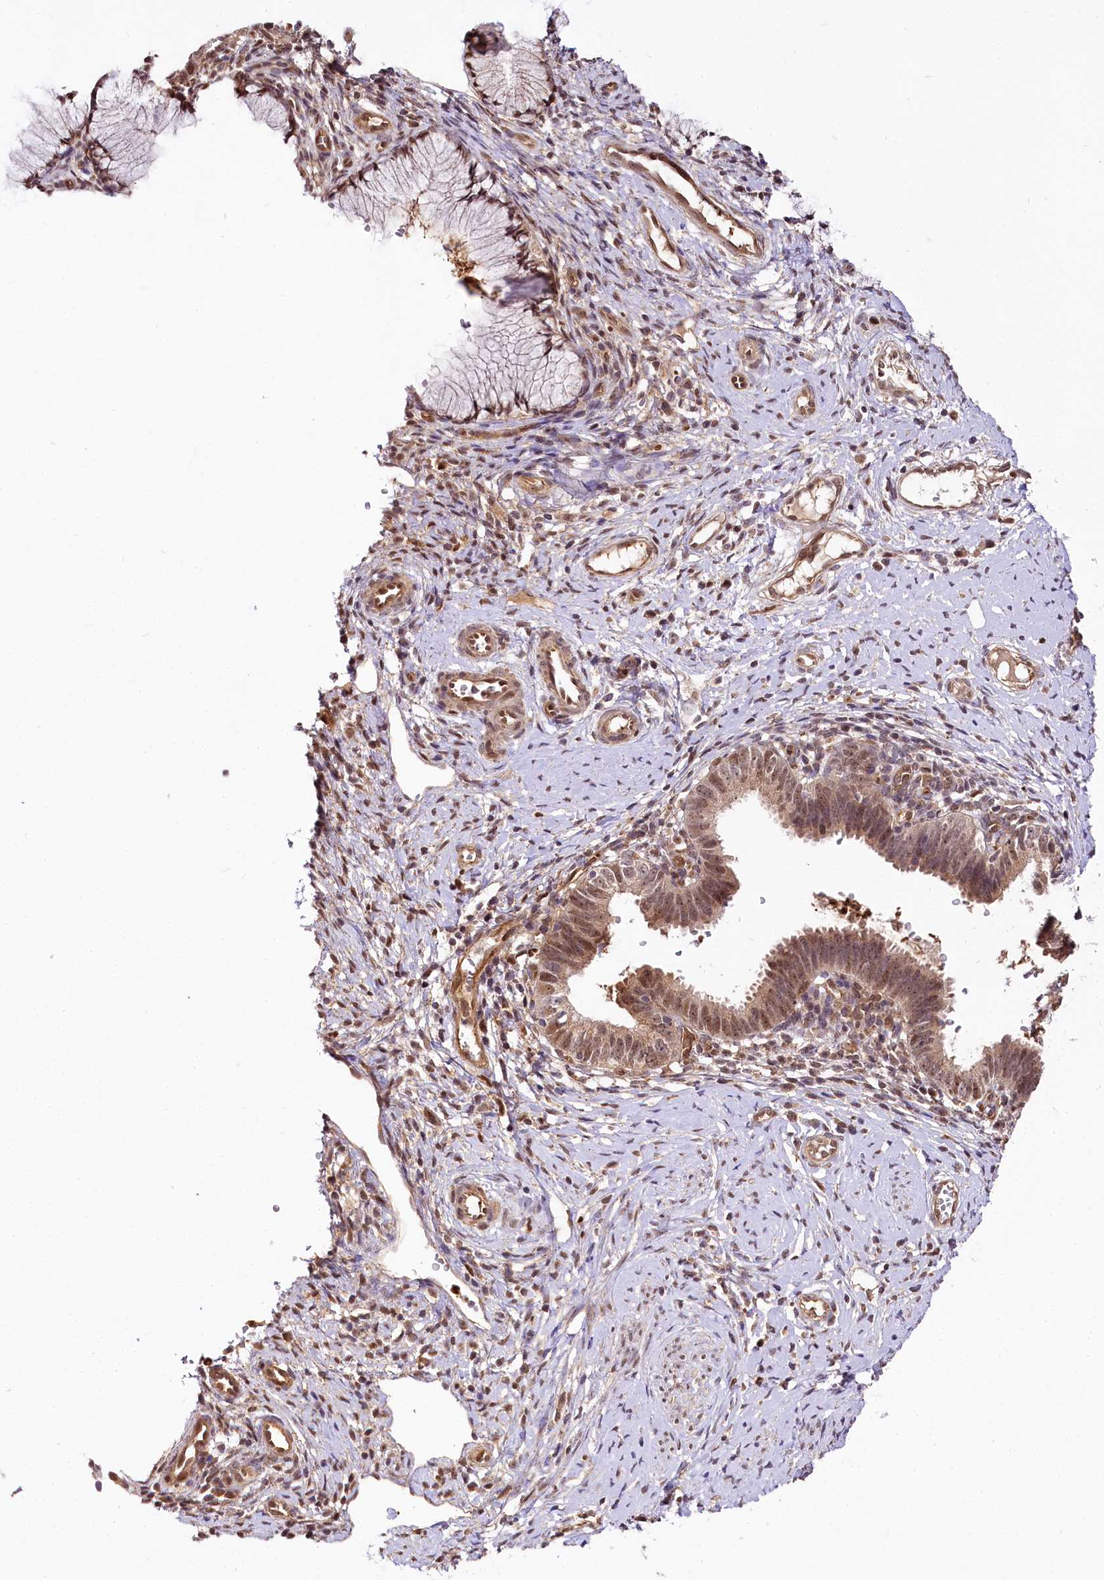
{"staining": {"intensity": "moderate", "quantity": ">75%", "location": "cytoplasmic/membranous,nuclear"}, "tissue": "cervical cancer", "cell_type": "Tumor cells", "image_type": "cancer", "snomed": [{"axis": "morphology", "description": "Adenocarcinoma, NOS"}, {"axis": "topography", "description": "Cervix"}], "caption": "Approximately >75% of tumor cells in human cervical cancer display moderate cytoplasmic/membranous and nuclear protein staining as visualized by brown immunohistochemical staining.", "gene": "GNL3L", "patient": {"sex": "female", "age": 36}}